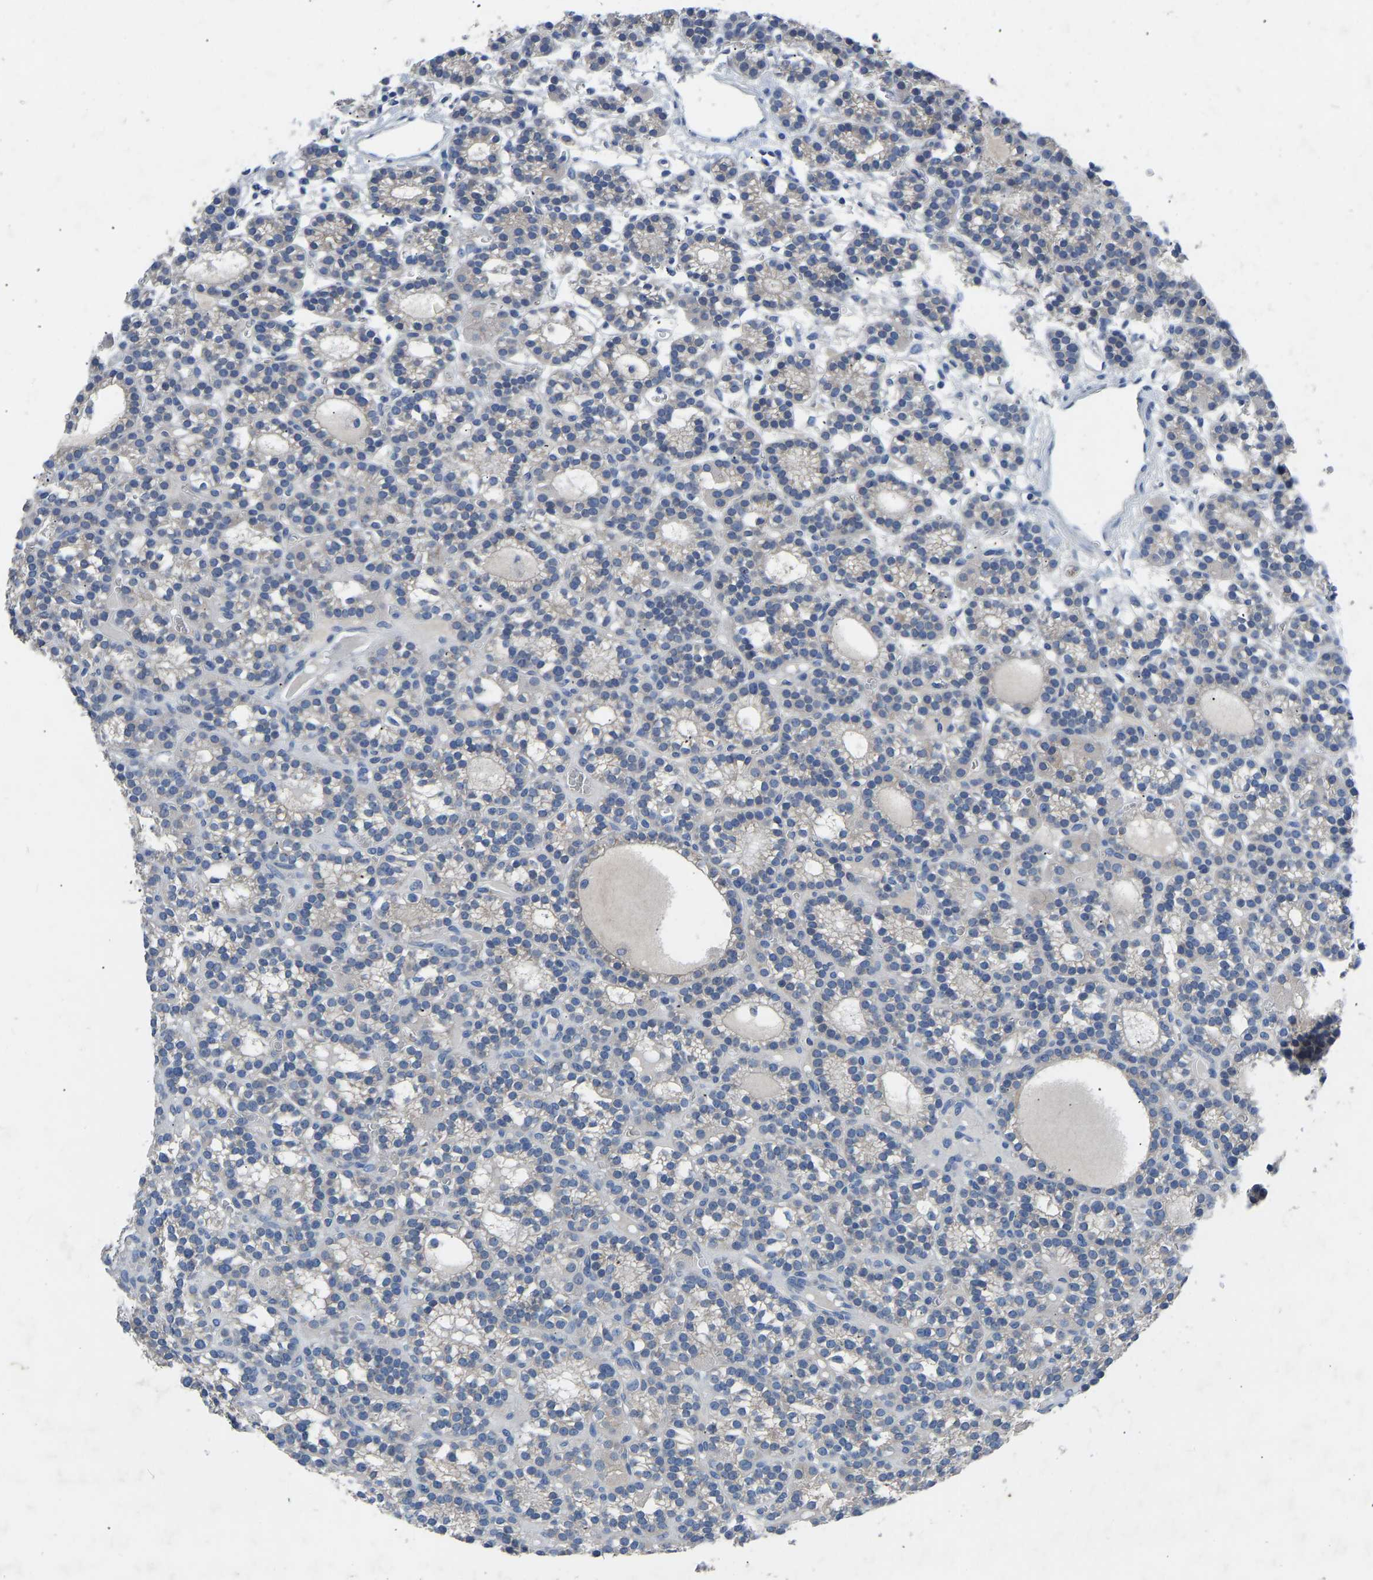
{"staining": {"intensity": "negative", "quantity": "none", "location": "none"}, "tissue": "parathyroid gland", "cell_type": "Glandular cells", "image_type": "normal", "snomed": [{"axis": "morphology", "description": "Normal tissue, NOS"}, {"axis": "morphology", "description": "Adenoma, NOS"}, {"axis": "topography", "description": "Parathyroid gland"}], "caption": "This is a micrograph of immunohistochemistry (IHC) staining of normal parathyroid gland, which shows no staining in glandular cells.", "gene": "RBP1", "patient": {"sex": "female", "age": 58}}